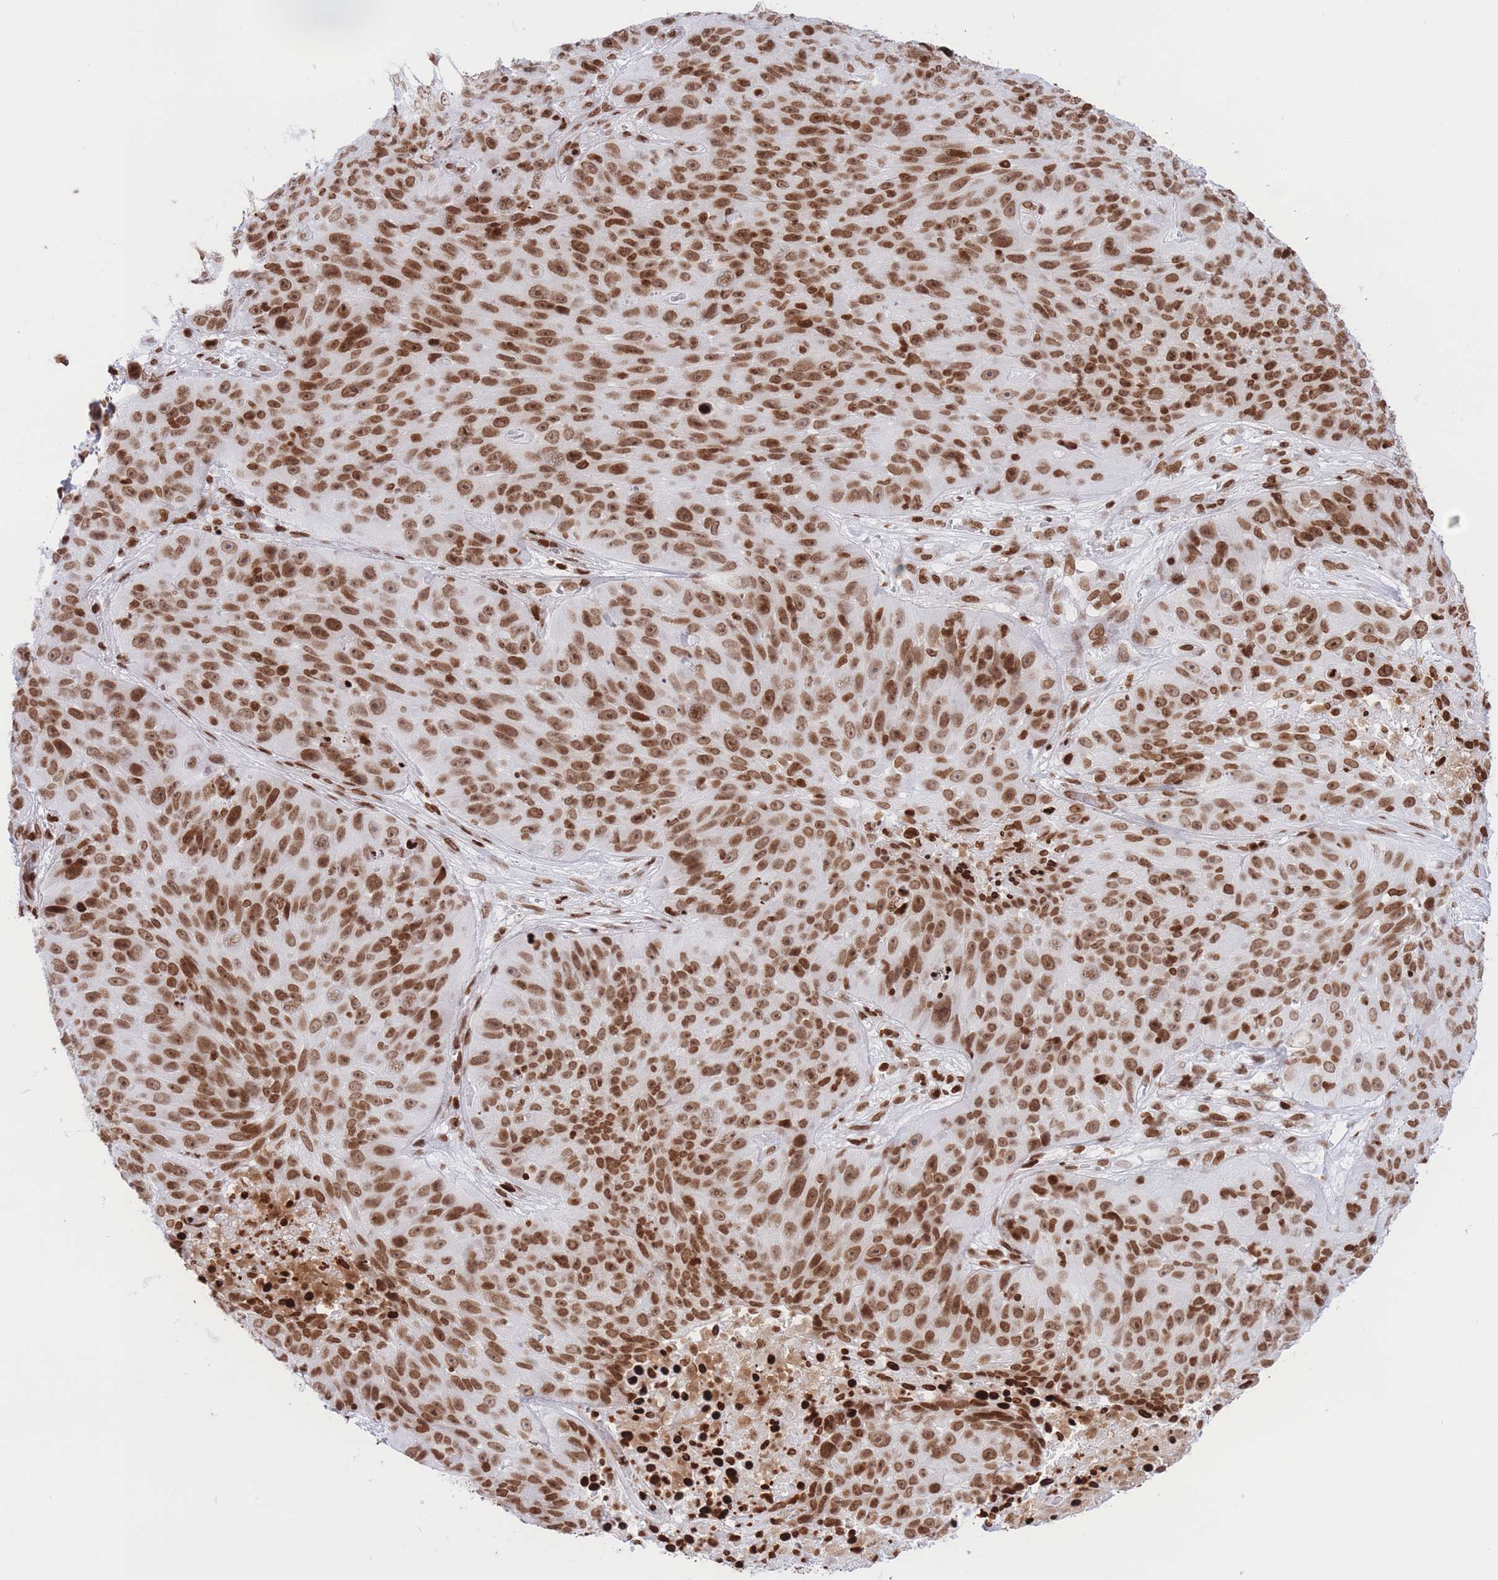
{"staining": {"intensity": "moderate", "quantity": ">75%", "location": "nuclear"}, "tissue": "skin cancer", "cell_type": "Tumor cells", "image_type": "cancer", "snomed": [{"axis": "morphology", "description": "Squamous cell carcinoma, NOS"}, {"axis": "topography", "description": "Skin"}], "caption": "Squamous cell carcinoma (skin) stained for a protein (brown) displays moderate nuclear positive expression in about >75% of tumor cells.", "gene": "H2BC11", "patient": {"sex": "female", "age": 87}}